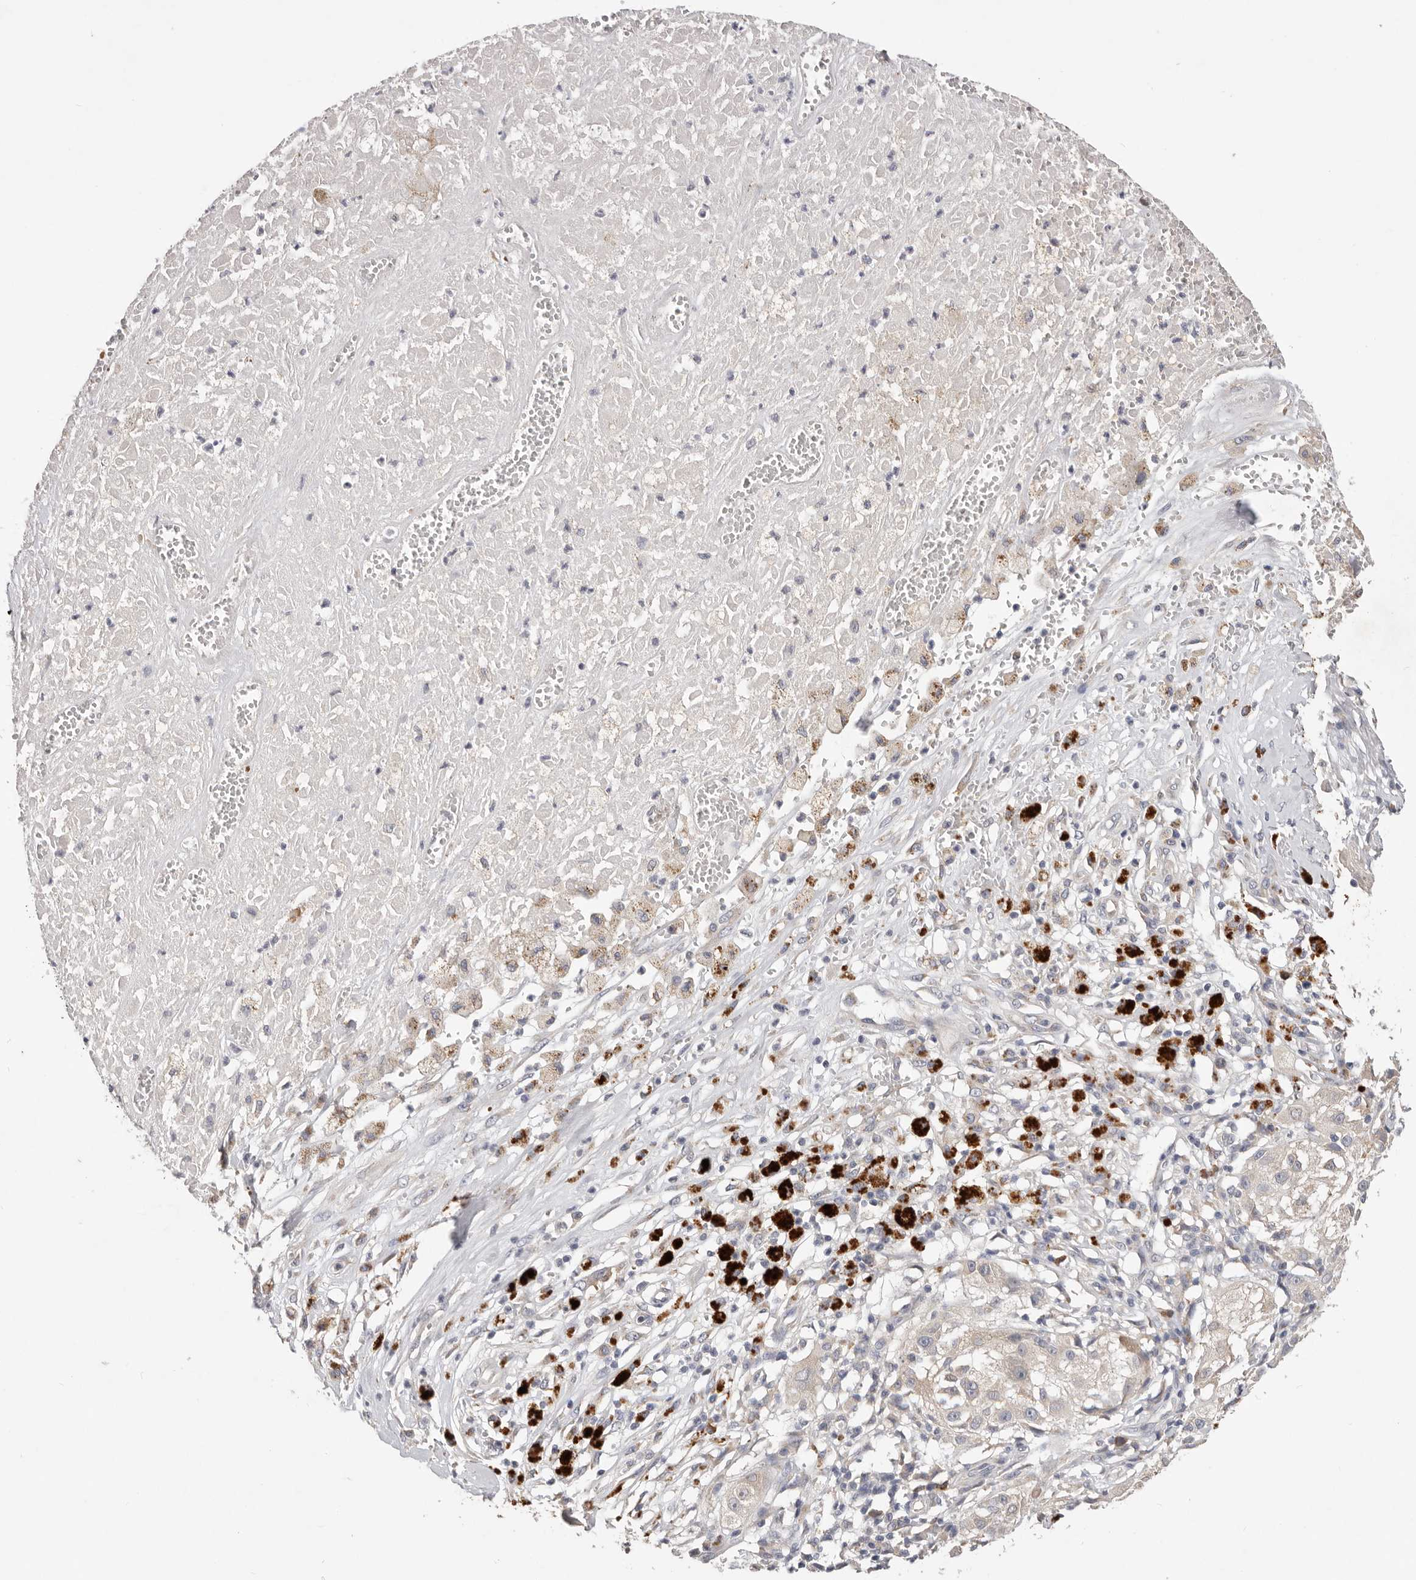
{"staining": {"intensity": "negative", "quantity": "none", "location": "none"}, "tissue": "melanoma", "cell_type": "Tumor cells", "image_type": "cancer", "snomed": [{"axis": "morphology", "description": "Necrosis, NOS"}, {"axis": "morphology", "description": "Malignant melanoma, NOS"}, {"axis": "topography", "description": "Skin"}], "caption": "High magnification brightfield microscopy of malignant melanoma stained with DAB (brown) and counterstained with hematoxylin (blue): tumor cells show no significant staining.", "gene": "WDR77", "patient": {"sex": "female", "age": 87}}